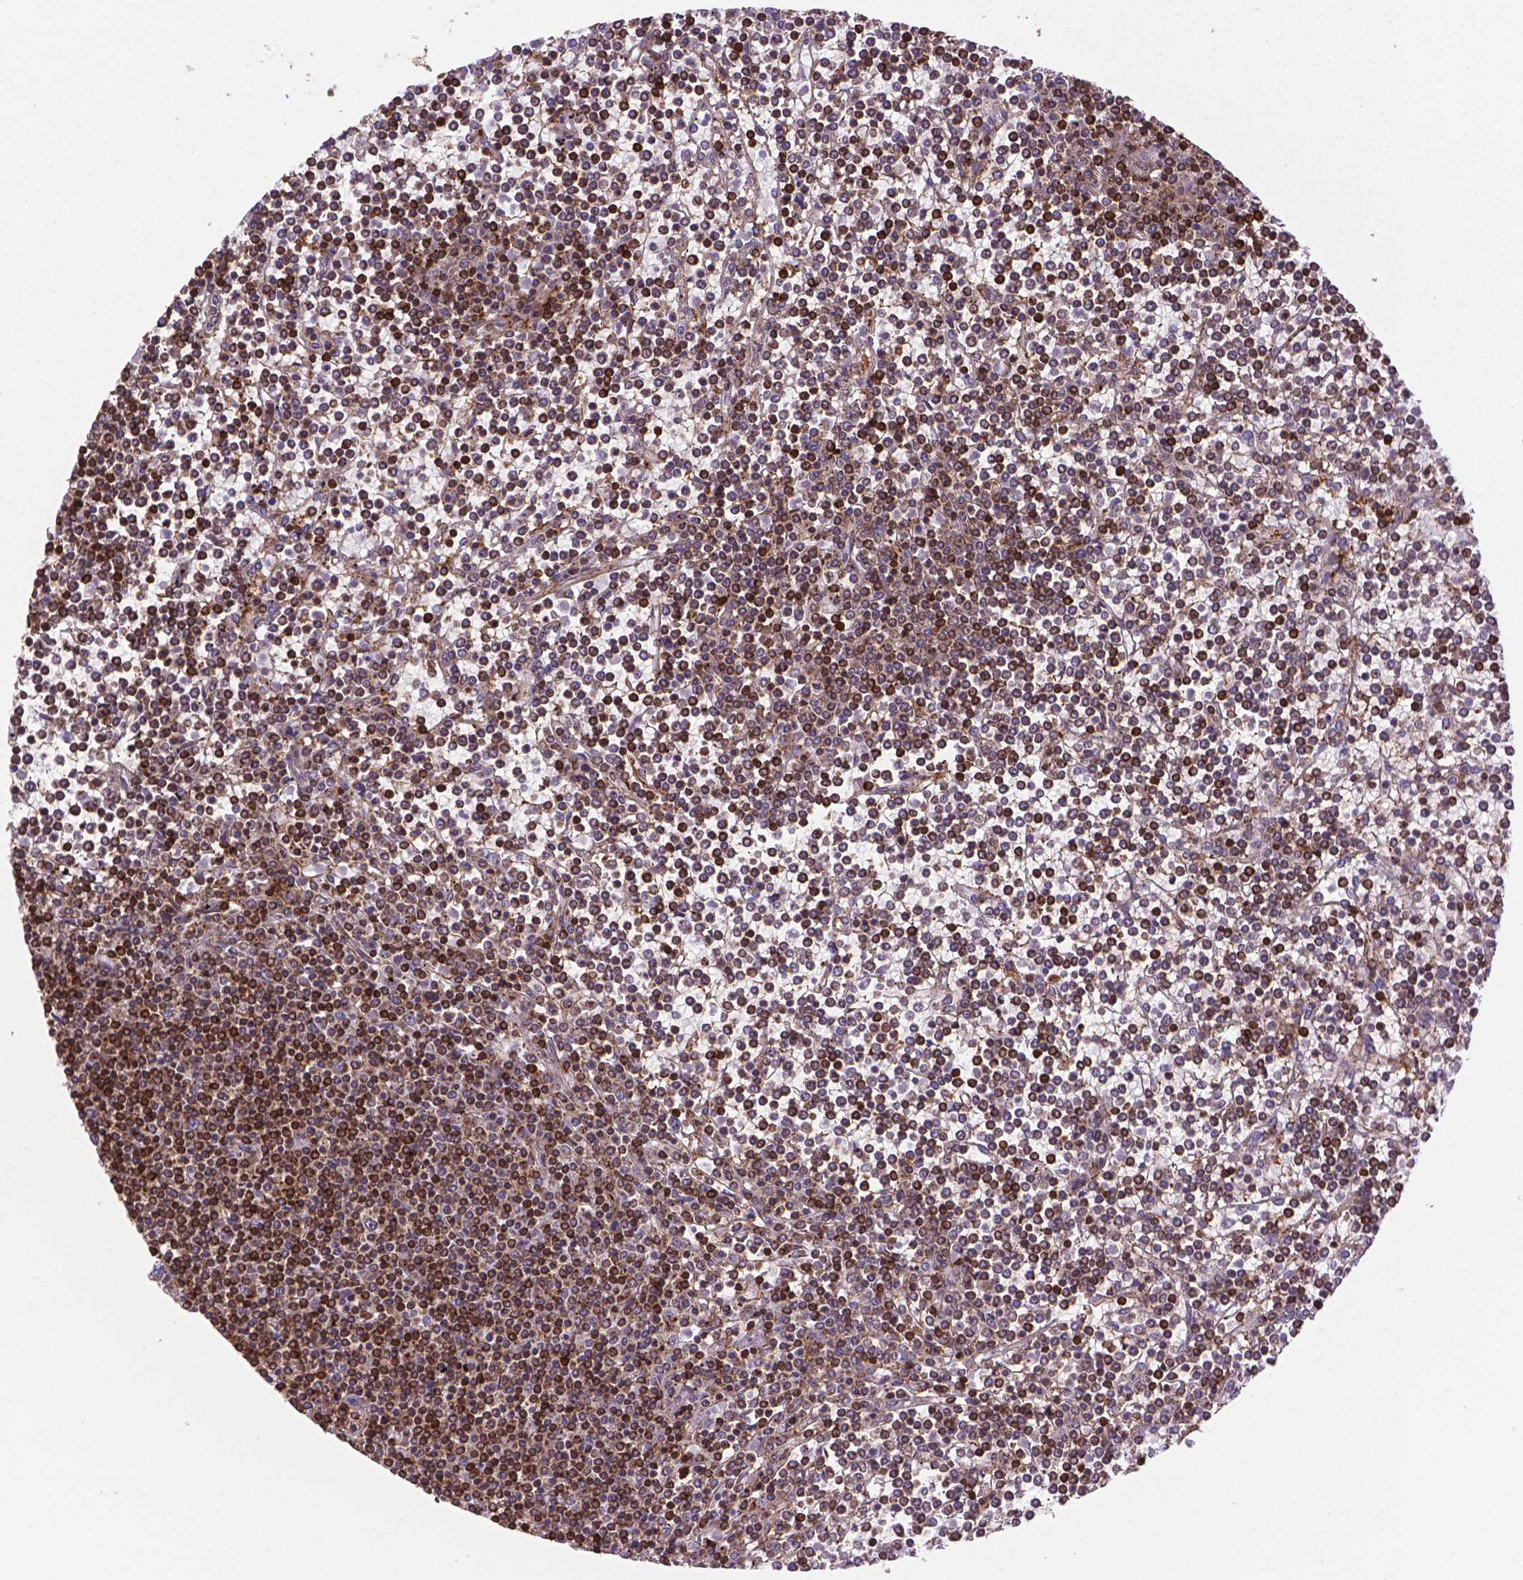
{"staining": {"intensity": "moderate", "quantity": ">75%", "location": "cytoplasmic/membranous,nuclear"}, "tissue": "lymphoma", "cell_type": "Tumor cells", "image_type": "cancer", "snomed": [{"axis": "morphology", "description": "Malignant lymphoma, non-Hodgkin's type, Low grade"}, {"axis": "topography", "description": "Spleen"}], "caption": "Immunohistochemistry of human lymphoma demonstrates medium levels of moderate cytoplasmic/membranous and nuclear staining in approximately >75% of tumor cells.", "gene": "ACAD10", "patient": {"sex": "female", "age": 19}}